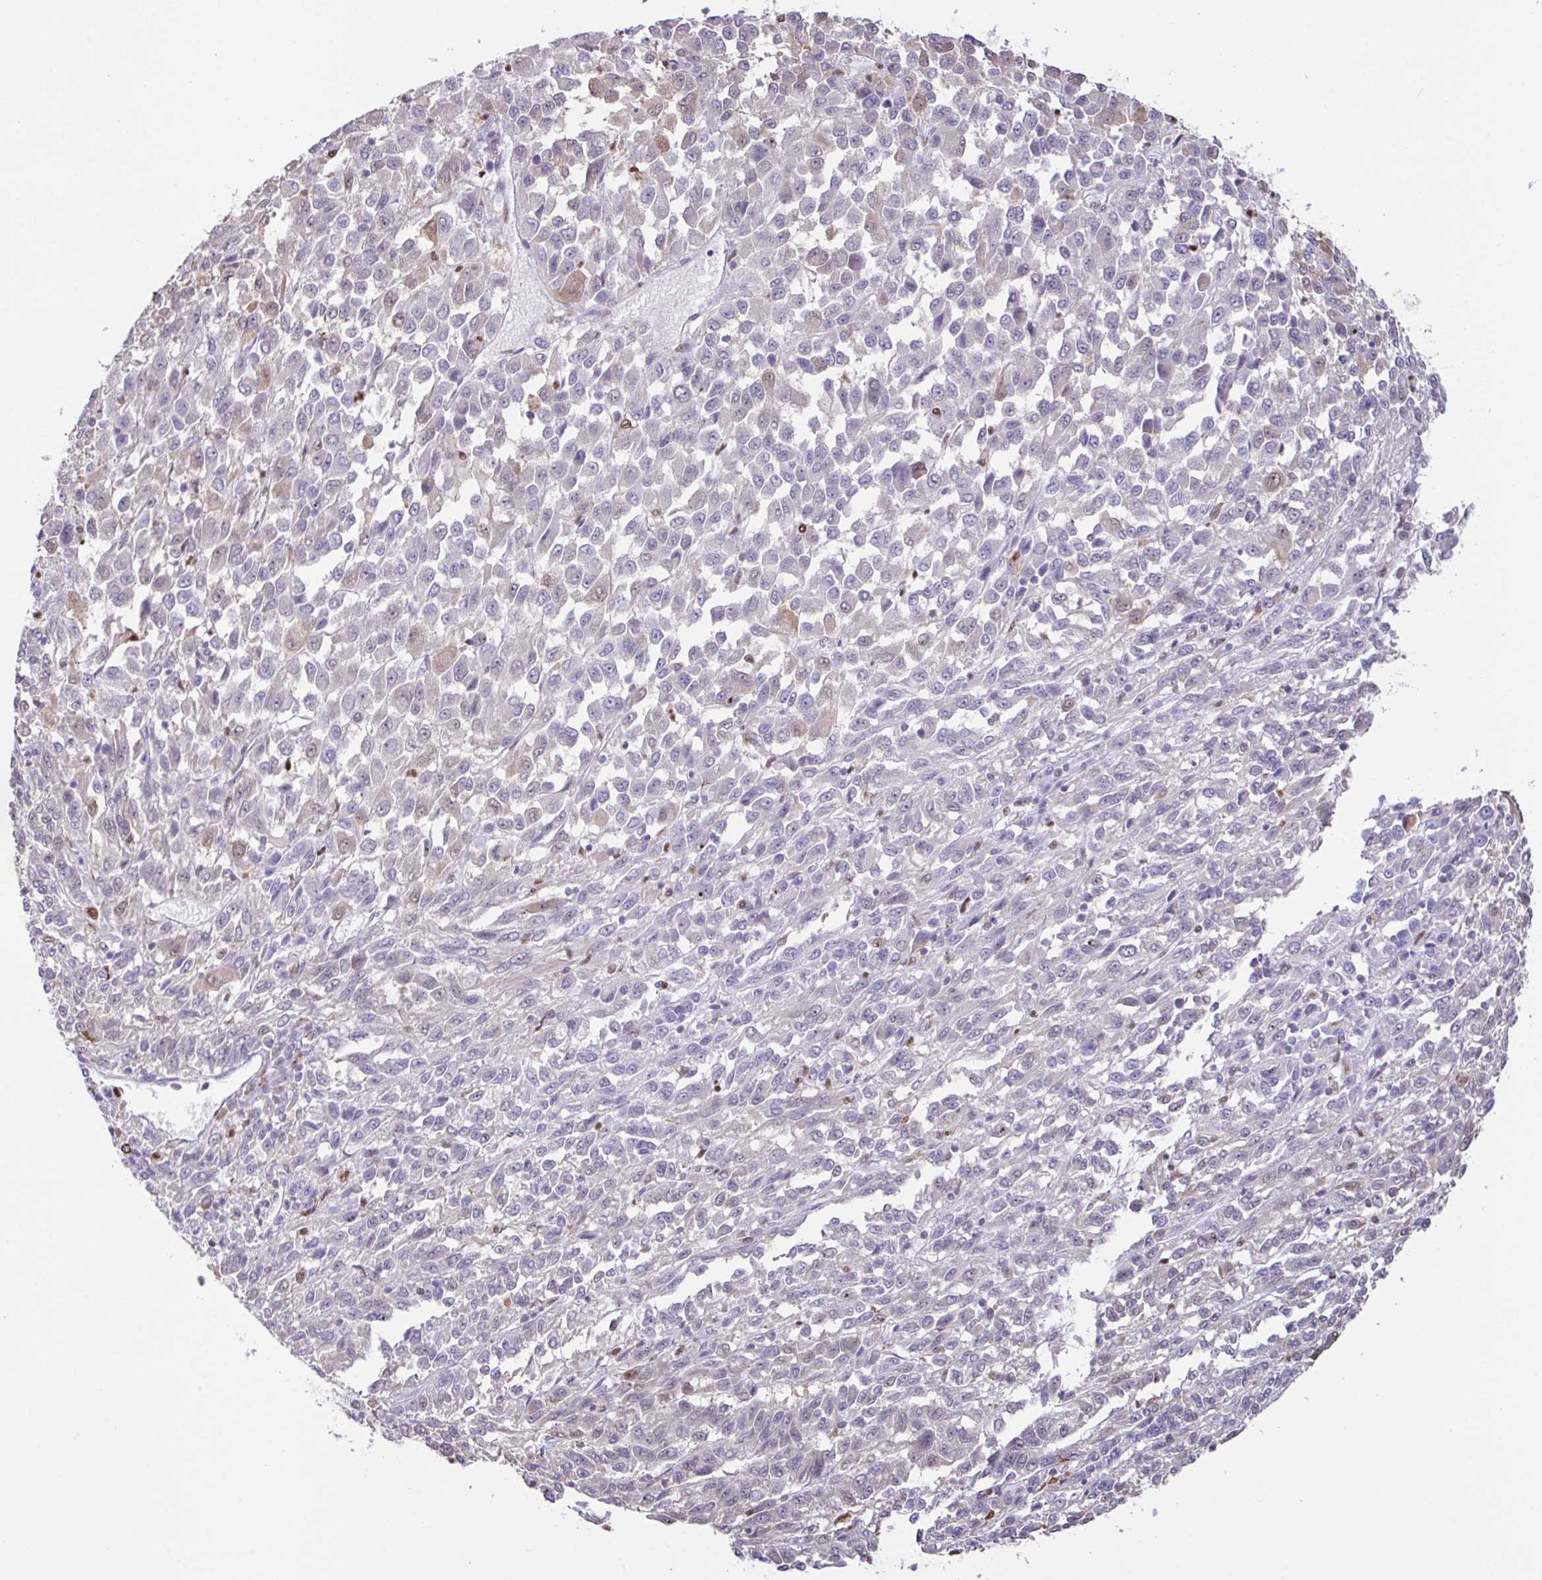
{"staining": {"intensity": "negative", "quantity": "none", "location": "none"}, "tissue": "melanoma", "cell_type": "Tumor cells", "image_type": "cancer", "snomed": [{"axis": "morphology", "description": "Malignant melanoma, Metastatic site"}, {"axis": "topography", "description": "Lung"}], "caption": "IHC of human malignant melanoma (metastatic site) exhibits no expression in tumor cells.", "gene": "BTBD10", "patient": {"sex": "male", "age": 64}}